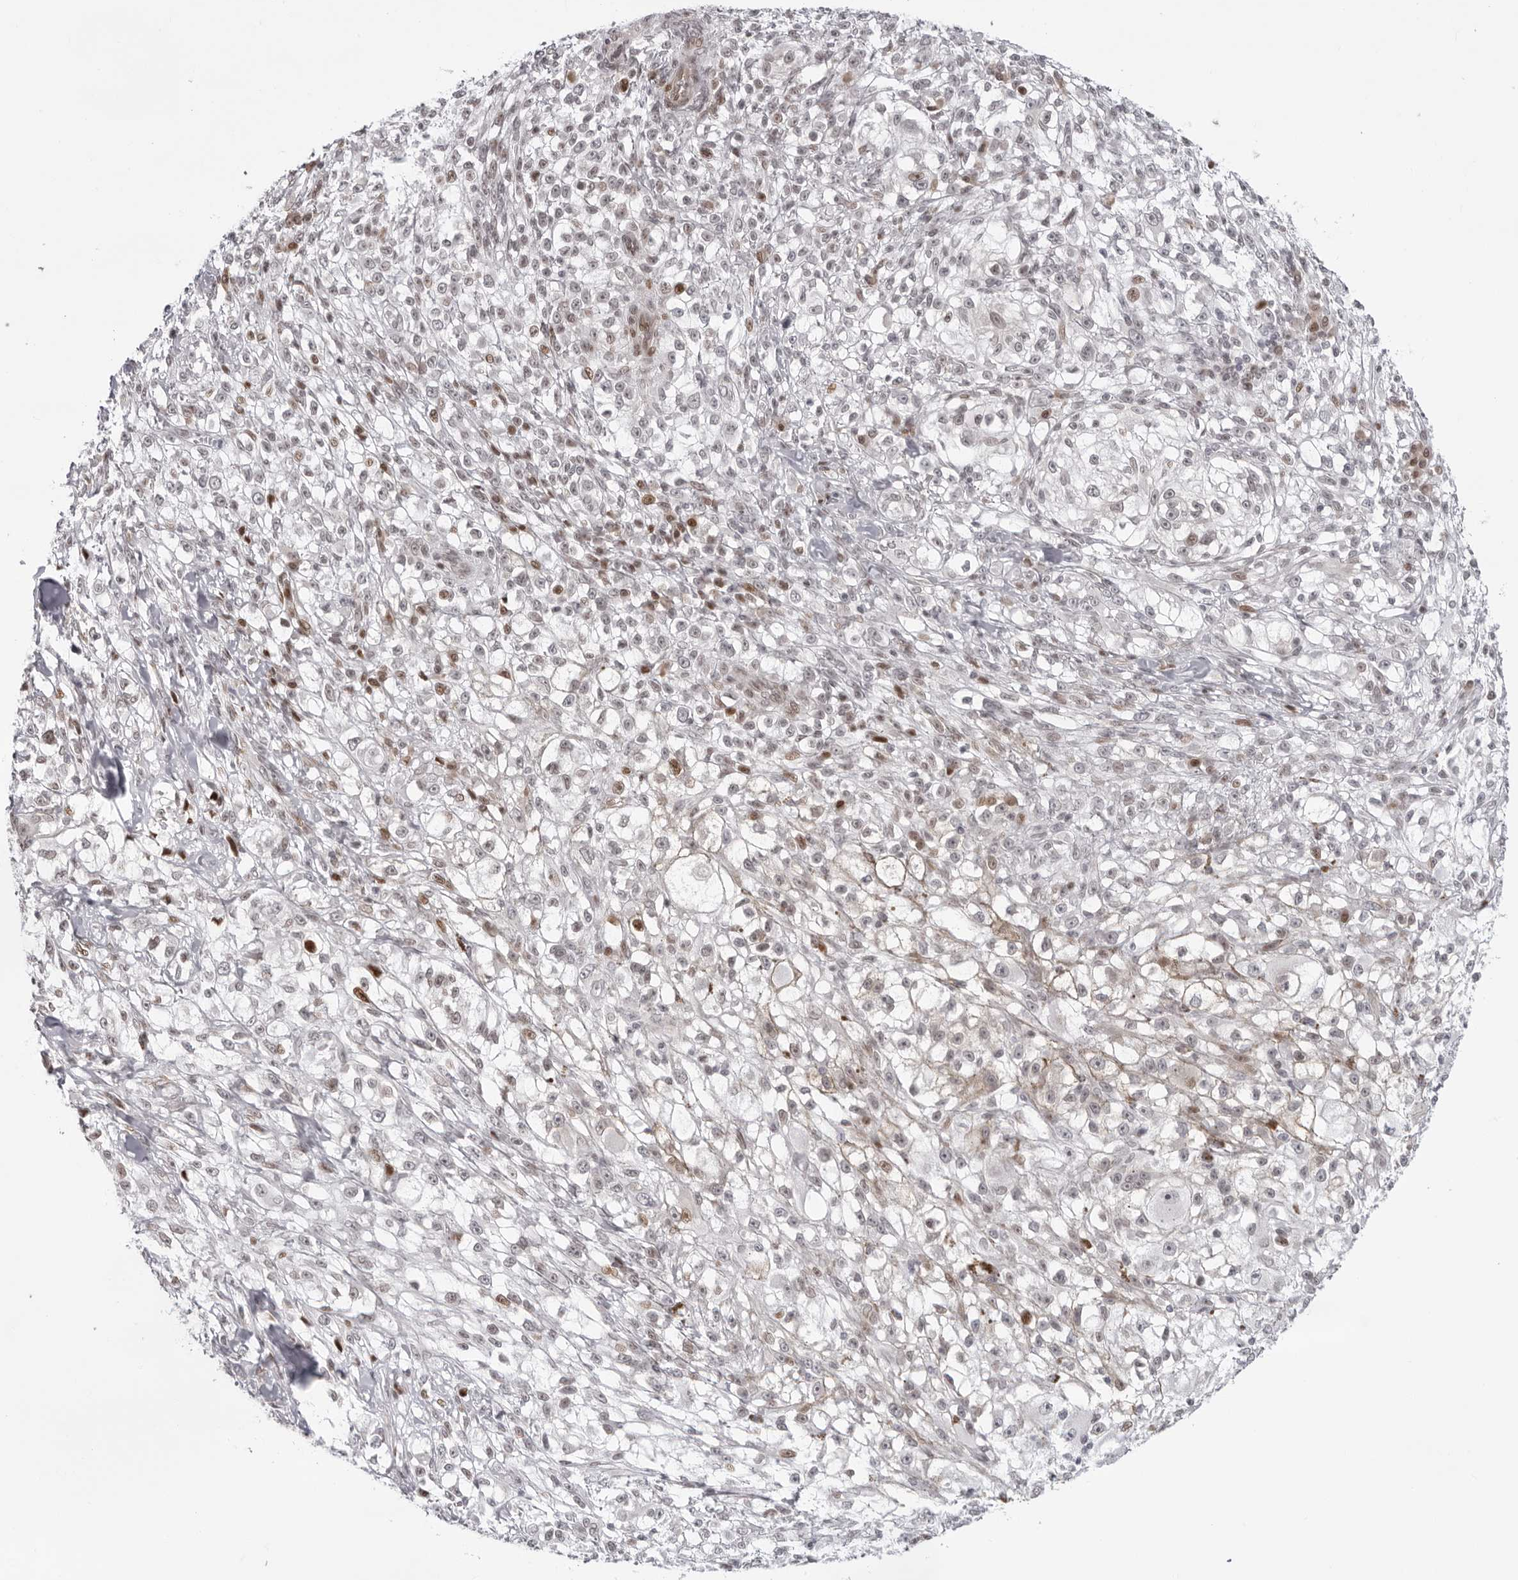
{"staining": {"intensity": "weak", "quantity": "<25%", "location": "nuclear"}, "tissue": "melanoma", "cell_type": "Tumor cells", "image_type": "cancer", "snomed": [{"axis": "morphology", "description": "Malignant melanoma, NOS"}, {"axis": "topography", "description": "Skin of head"}], "caption": "Malignant melanoma was stained to show a protein in brown. There is no significant positivity in tumor cells. (DAB IHC visualized using brightfield microscopy, high magnification).", "gene": "NTPCR", "patient": {"sex": "male", "age": 83}}